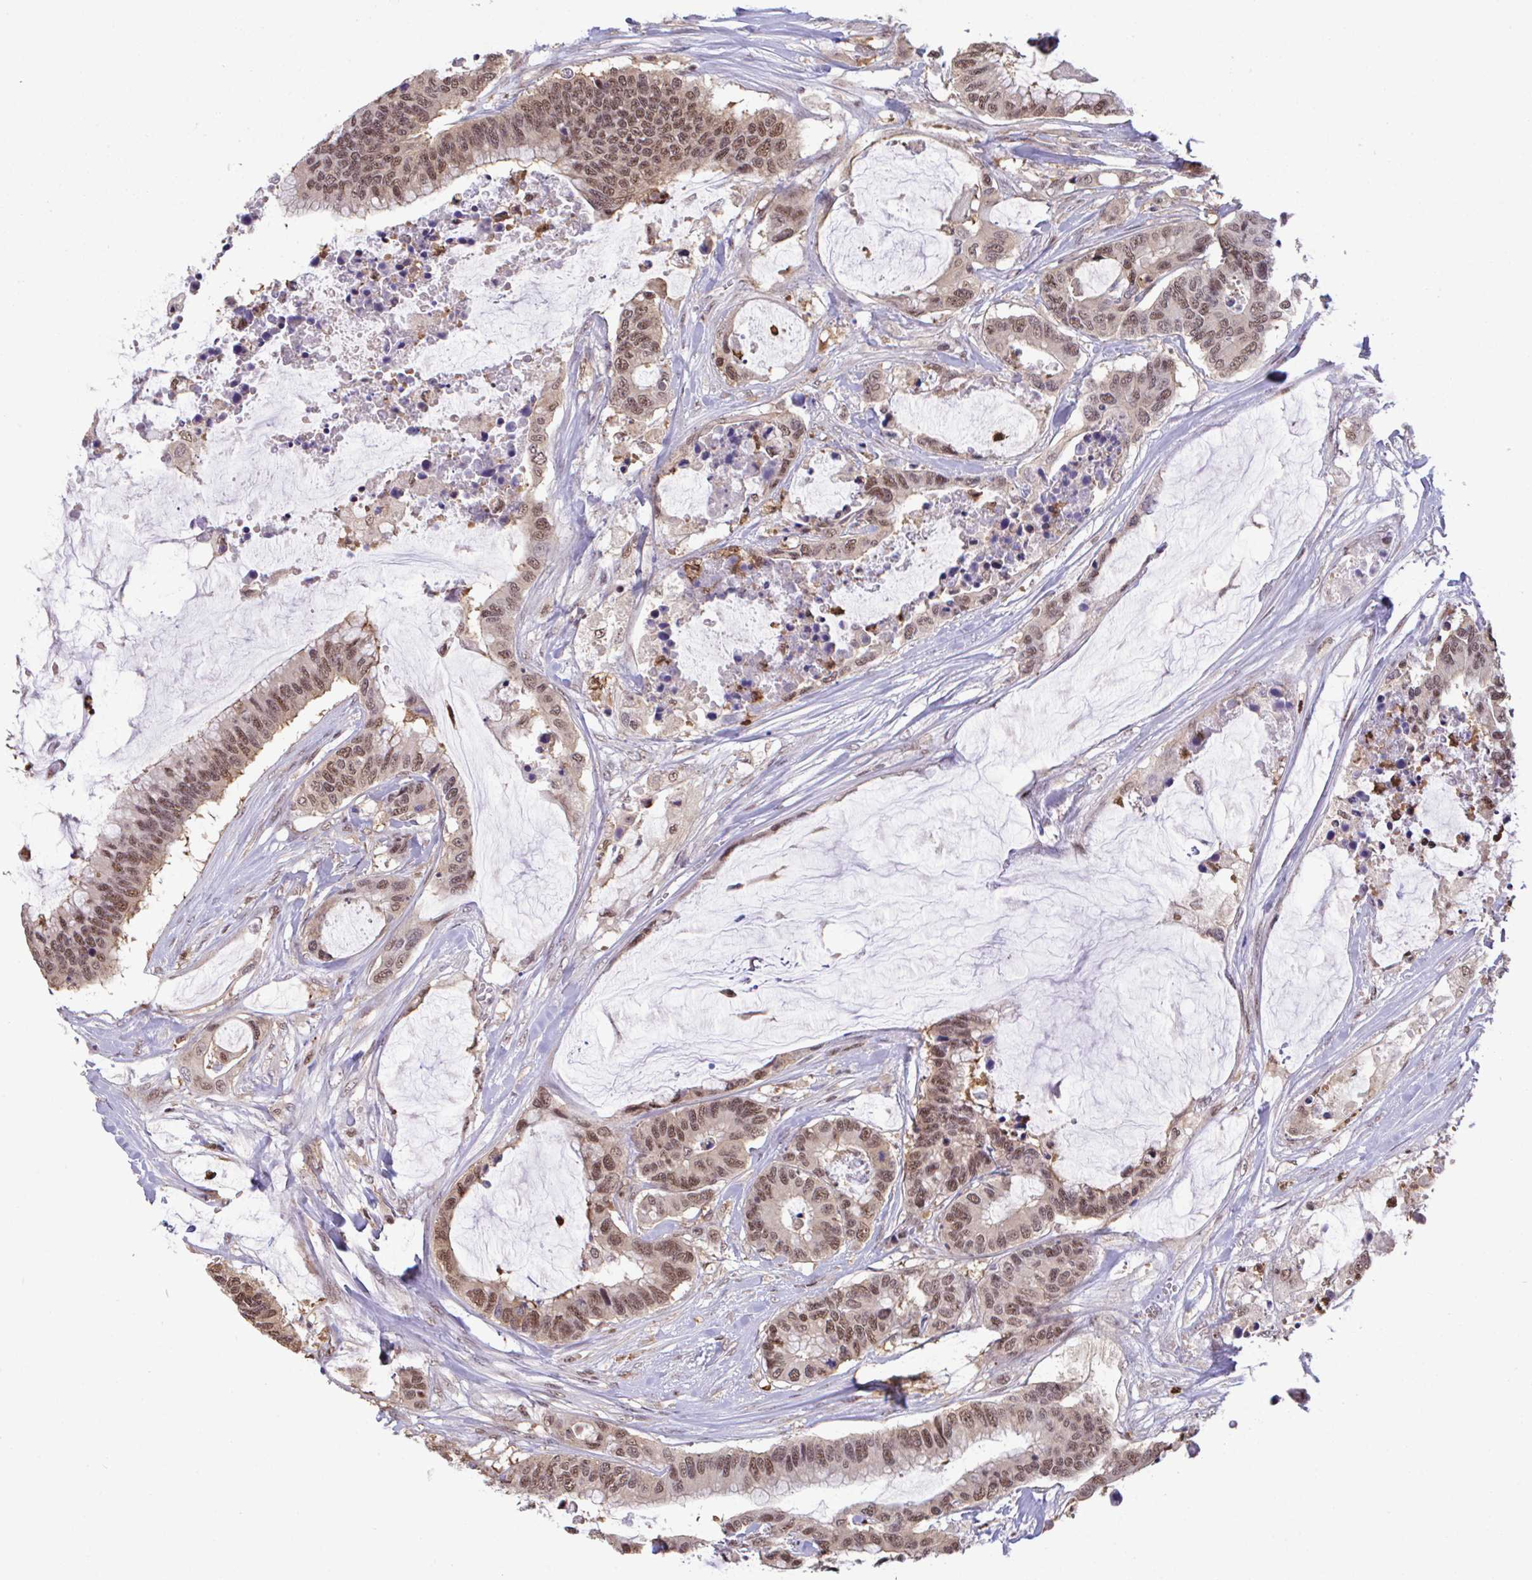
{"staining": {"intensity": "moderate", "quantity": ">75%", "location": "cytoplasmic/membranous,nuclear"}, "tissue": "colorectal cancer", "cell_type": "Tumor cells", "image_type": "cancer", "snomed": [{"axis": "morphology", "description": "Adenocarcinoma, NOS"}, {"axis": "topography", "description": "Rectum"}], "caption": "Immunohistochemical staining of human colorectal cancer (adenocarcinoma) reveals moderate cytoplasmic/membranous and nuclear protein expression in approximately >75% of tumor cells.", "gene": "OR6K3", "patient": {"sex": "female", "age": 59}}